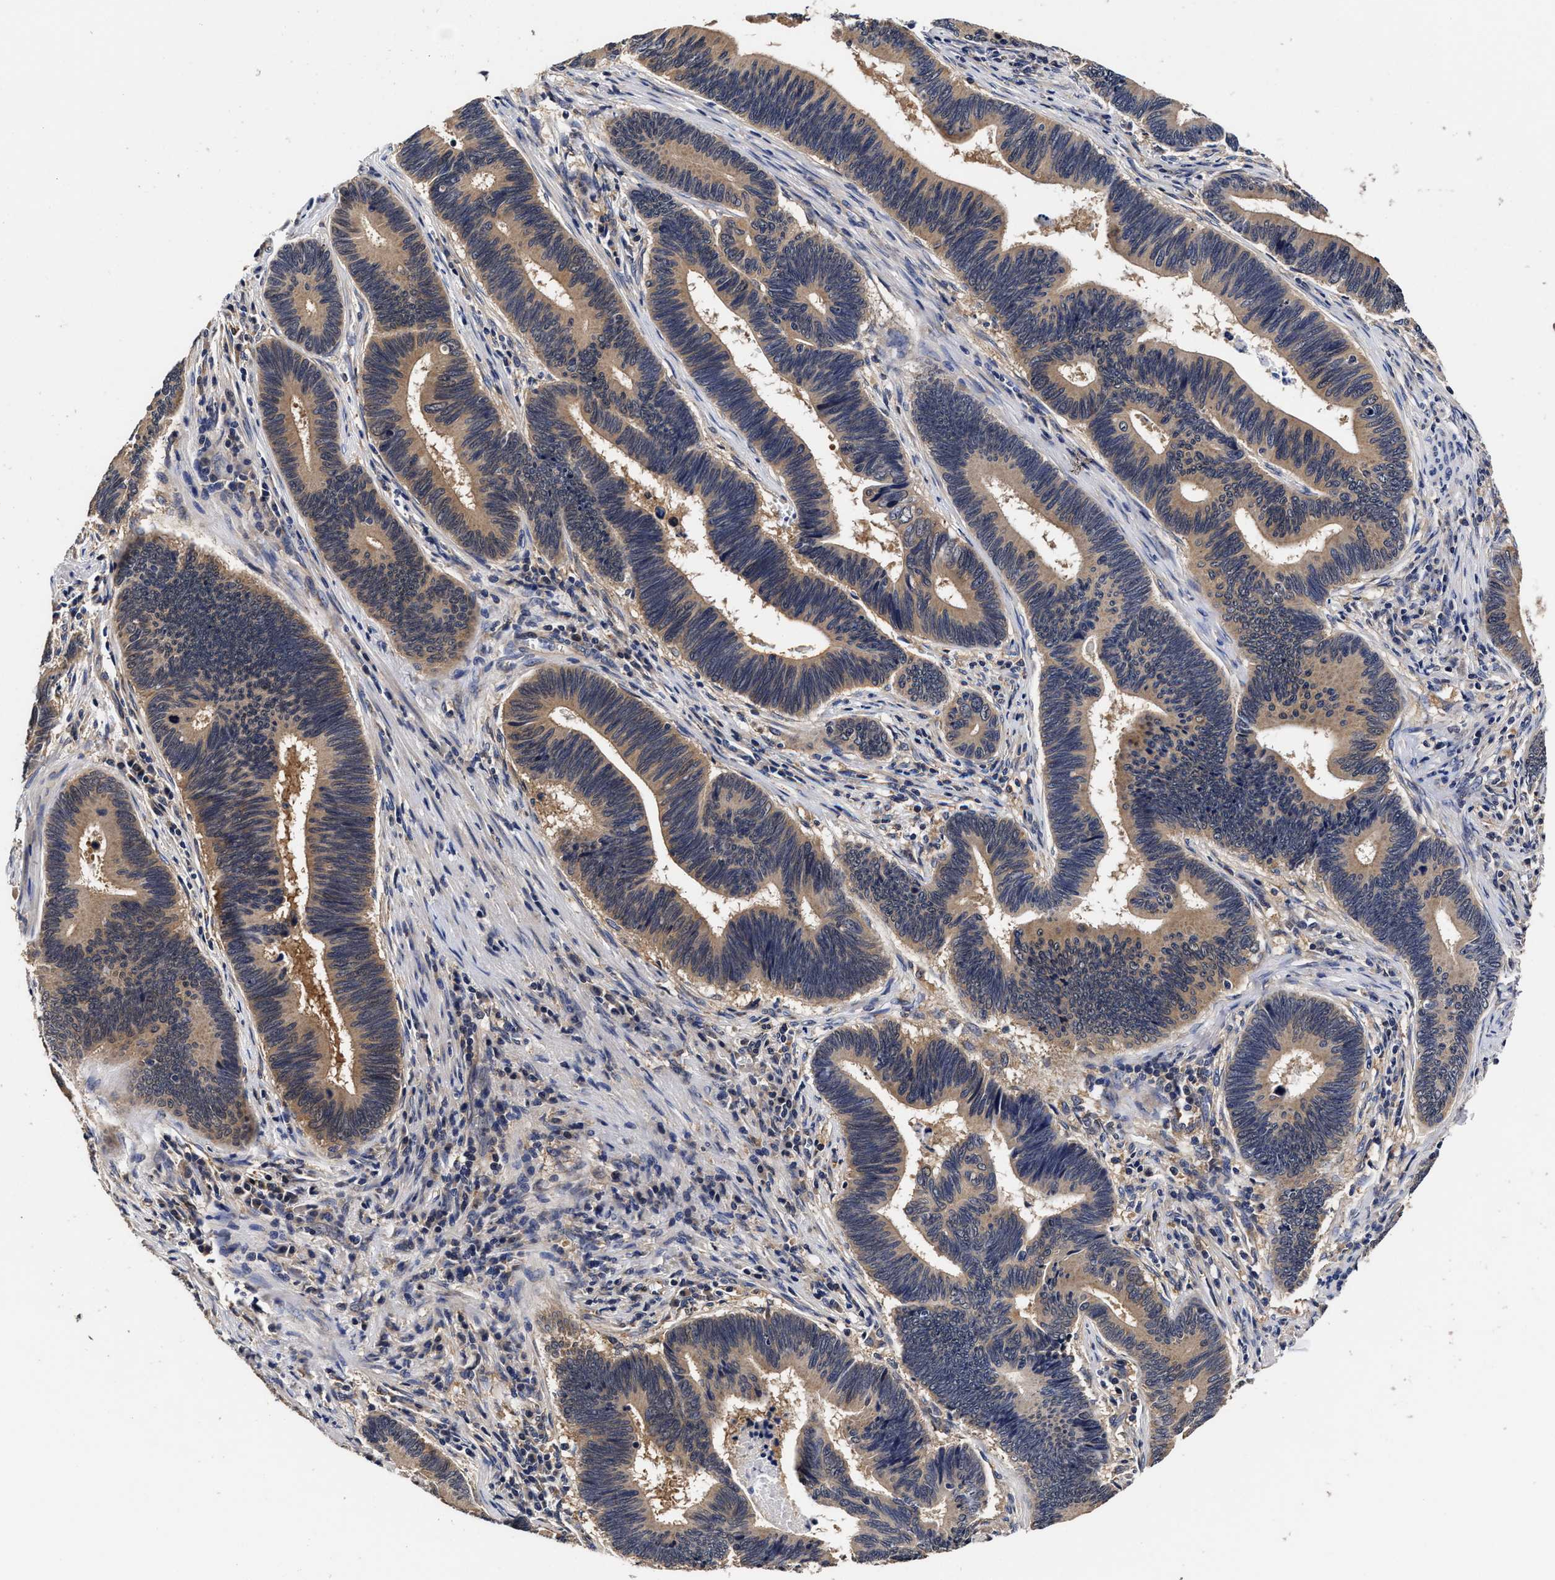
{"staining": {"intensity": "weak", "quantity": ">75%", "location": "cytoplasmic/membranous"}, "tissue": "pancreatic cancer", "cell_type": "Tumor cells", "image_type": "cancer", "snomed": [{"axis": "morphology", "description": "Adenocarcinoma, NOS"}, {"axis": "topography", "description": "Pancreas"}], "caption": "Tumor cells show low levels of weak cytoplasmic/membranous expression in approximately >75% of cells in pancreatic adenocarcinoma.", "gene": "SOCS5", "patient": {"sex": "female", "age": 70}}